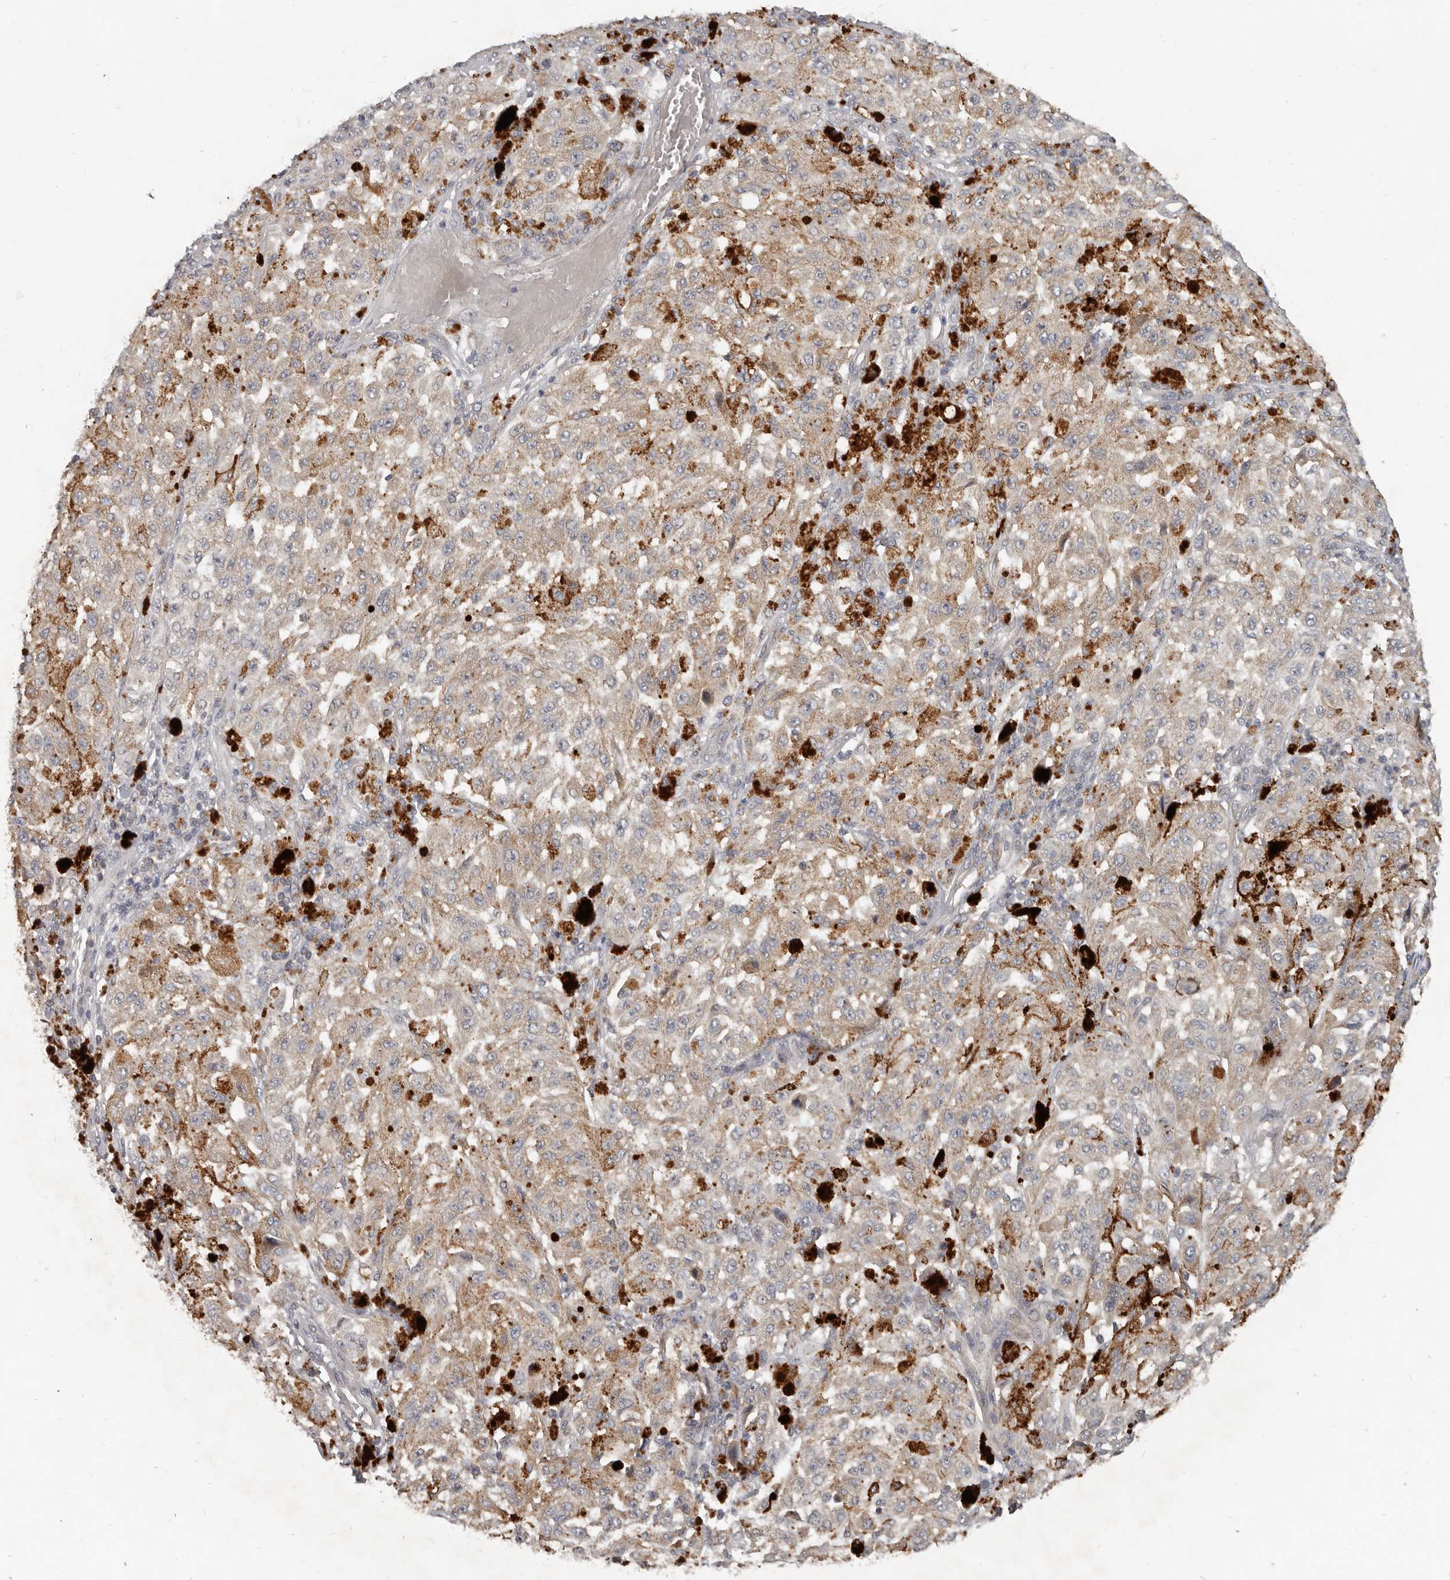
{"staining": {"intensity": "weak", "quantity": ">75%", "location": "cytoplasmic/membranous"}, "tissue": "melanoma", "cell_type": "Tumor cells", "image_type": "cancer", "snomed": [{"axis": "morphology", "description": "Malignant melanoma, NOS"}, {"axis": "topography", "description": "Skin"}], "caption": "A brown stain highlights weak cytoplasmic/membranous positivity of a protein in malignant melanoma tumor cells.", "gene": "AKNAD1", "patient": {"sex": "female", "age": 64}}